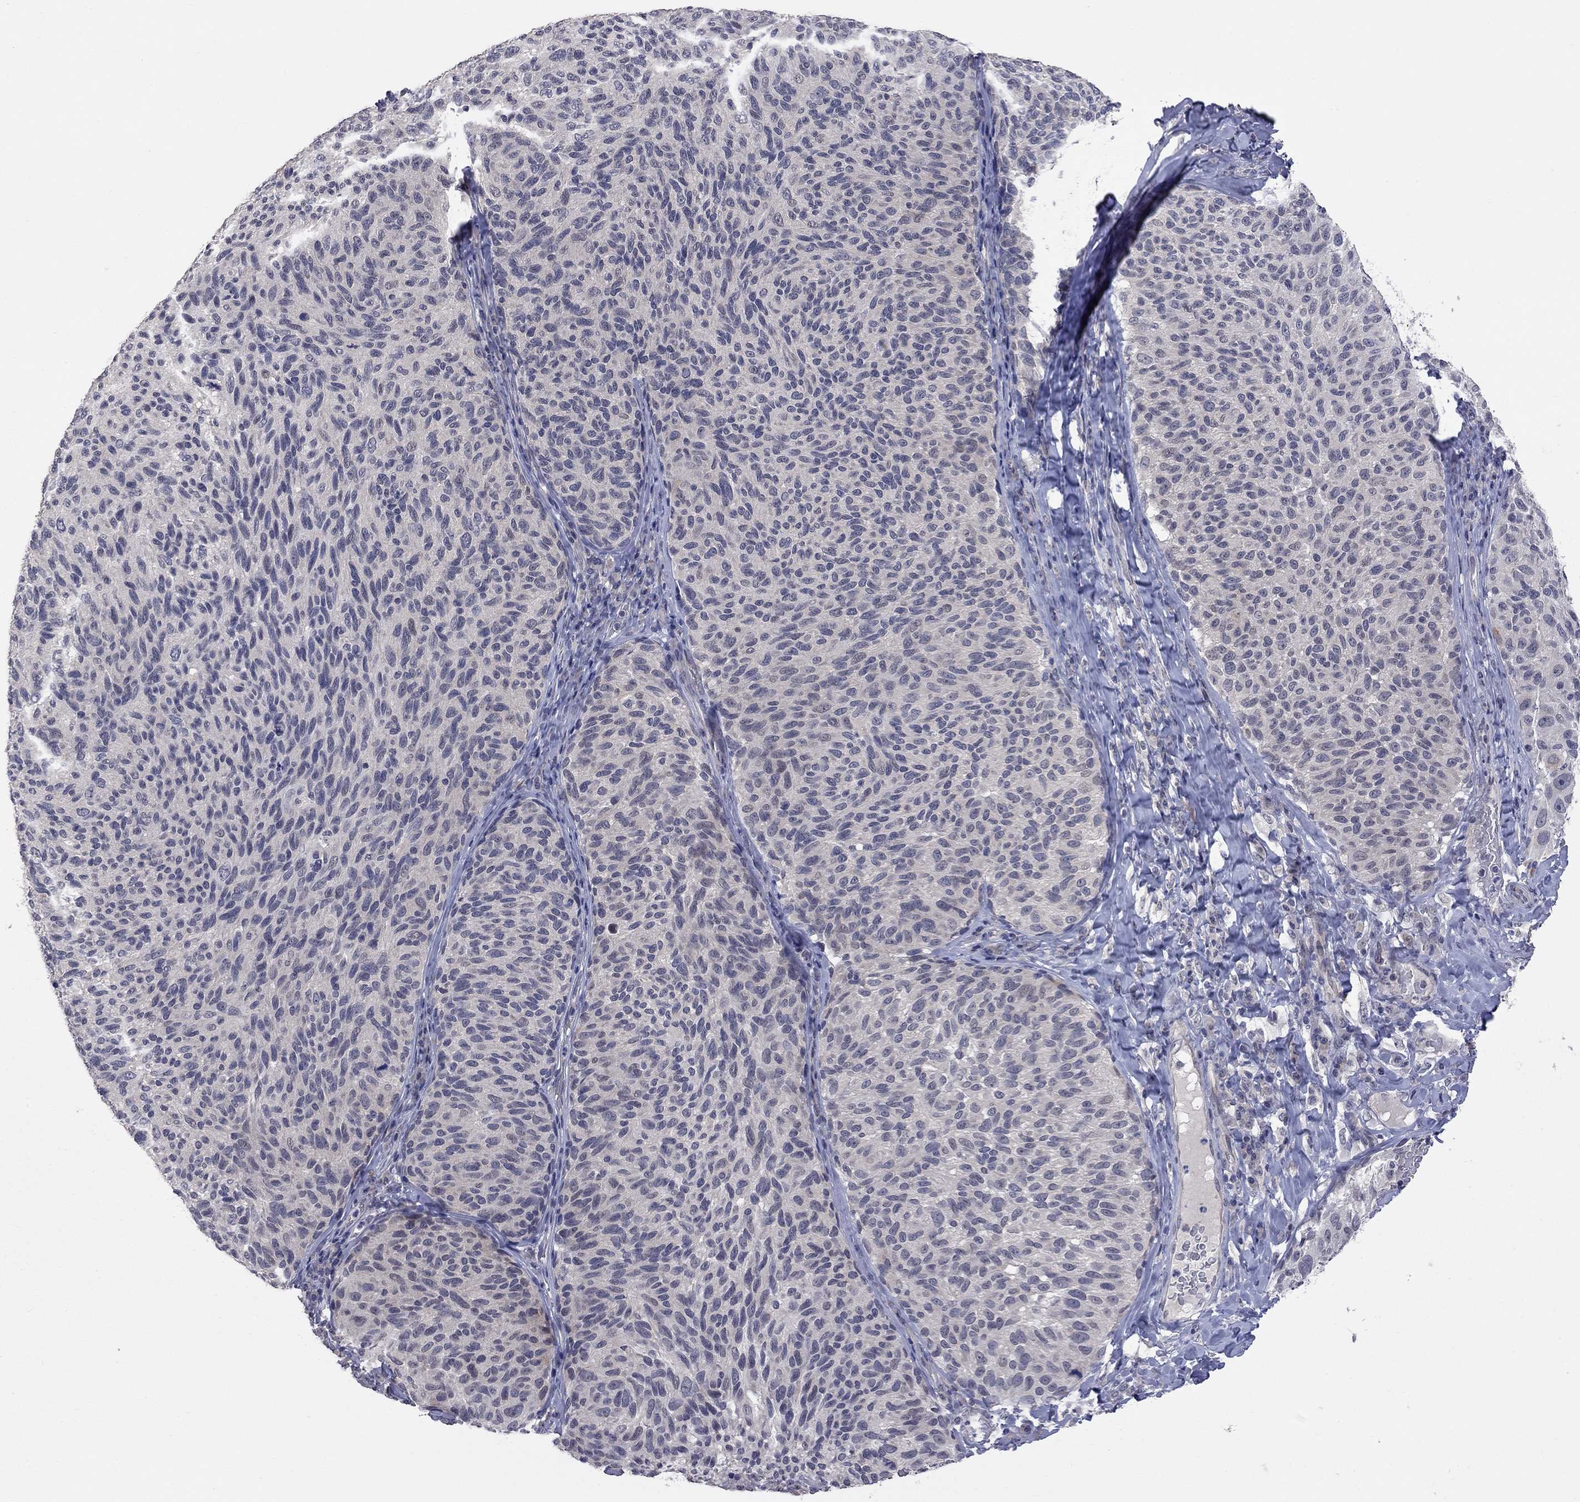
{"staining": {"intensity": "negative", "quantity": "none", "location": "none"}, "tissue": "melanoma", "cell_type": "Tumor cells", "image_type": "cancer", "snomed": [{"axis": "morphology", "description": "Malignant melanoma, NOS"}, {"axis": "topography", "description": "Skin"}], "caption": "Immunohistochemistry micrograph of neoplastic tissue: human melanoma stained with DAB demonstrates no significant protein staining in tumor cells. The staining is performed using DAB brown chromogen with nuclei counter-stained in using hematoxylin.", "gene": "FABP12", "patient": {"sex": "female", "age": 73}}